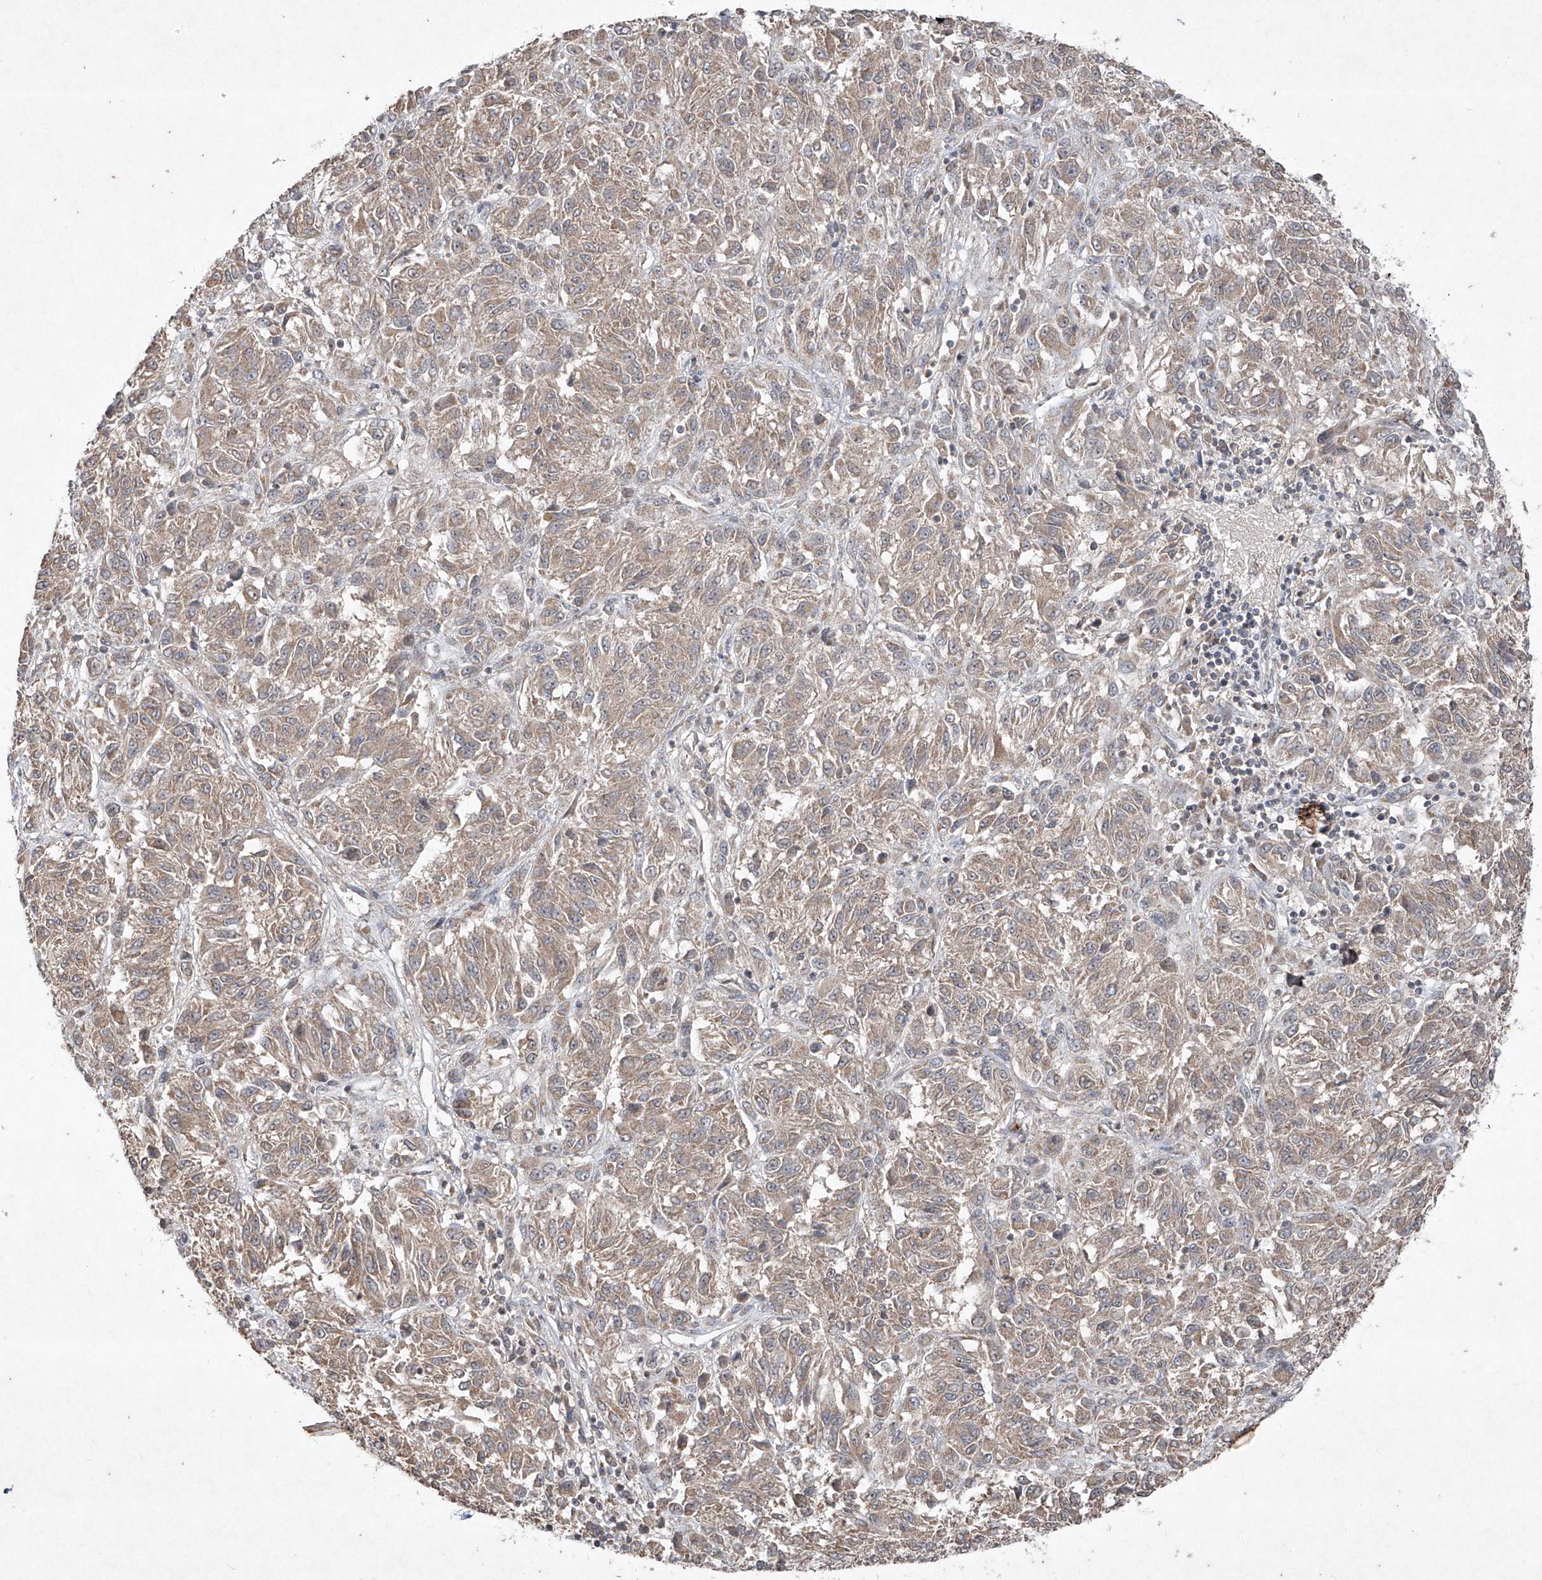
{"staining": {"intensity": "weak", "quantity": ">75%", "location": "cytoplasmic/membranous"}, "tissue": "melanoma", "cell_type": "Tumor cells", "image_type": "cancer", "snomed": [{"axis": "morphology", "description": "Malignant melanoma, Metastatic site"}, {"axis": "topography", "description": "Lung"}], "caption": "Tumor cells reveal low levels of weak cytoplasmic/membranous staining in approximately >75% of cells in melanoma.", "gene": "ABCD3", "patient": {"sex": "male", "age": 64}}